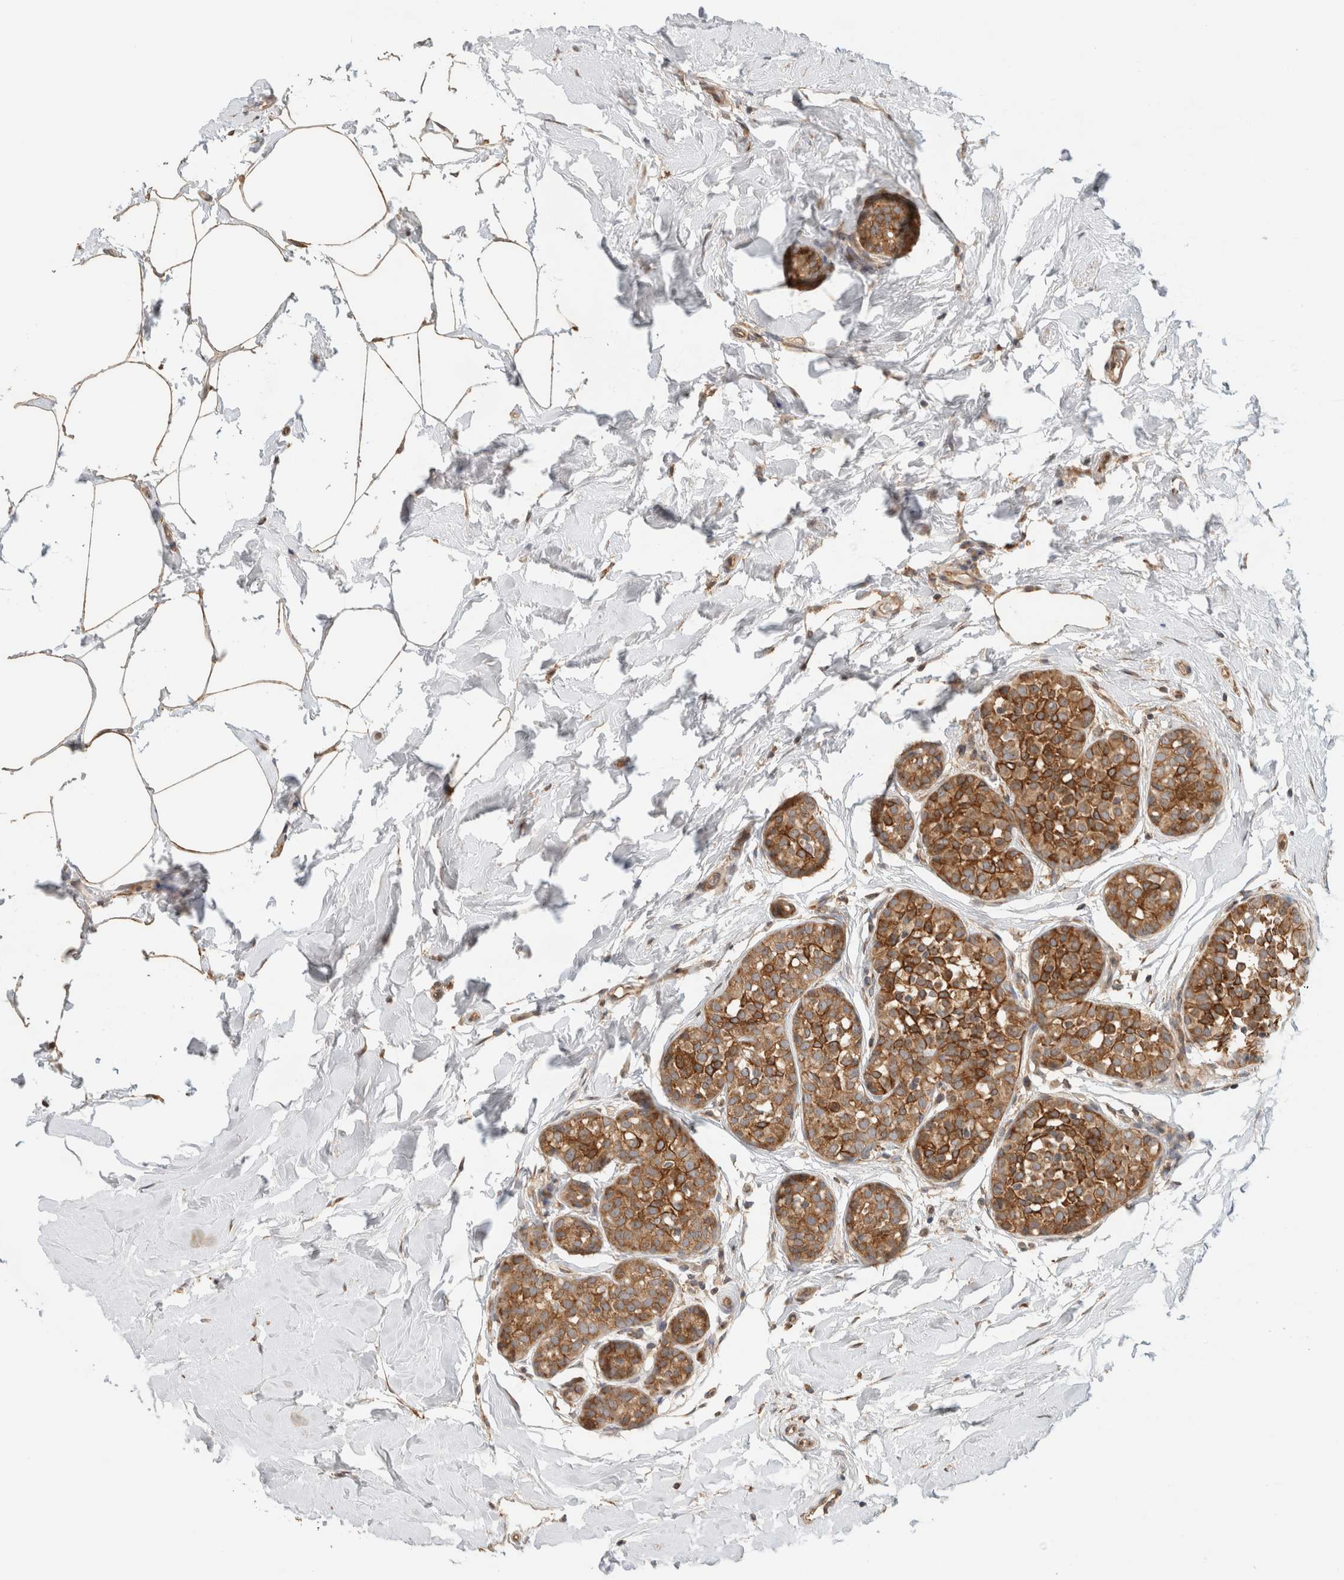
{"staining": {"intensity": "moderate", "quantity": ">75%", "location": "cytoplasmic/membranous"}, "tissue": "breast cancer", "cell_type": "Tumor cells", "image_type": "cancer", "snomed": [{"axis": "morphology", "description": "Duct carcinoma"}, {"axis": "topography", "description": "Breast"}], "caption": "A high-resolution histopathology image shows immunohistochemistry (IHC) staining of breast cancer (infiltrating ductal carcinoma), which displays moderate cytoplasmic/membranous positivity in about >75% of tumor cells. Using DAB (brown) and hematoxylin (blue) stains, captured at high magnification using brightfield microscopy.", "gene": "PUM1", "patient": {"sex": "female", "age": 55}}